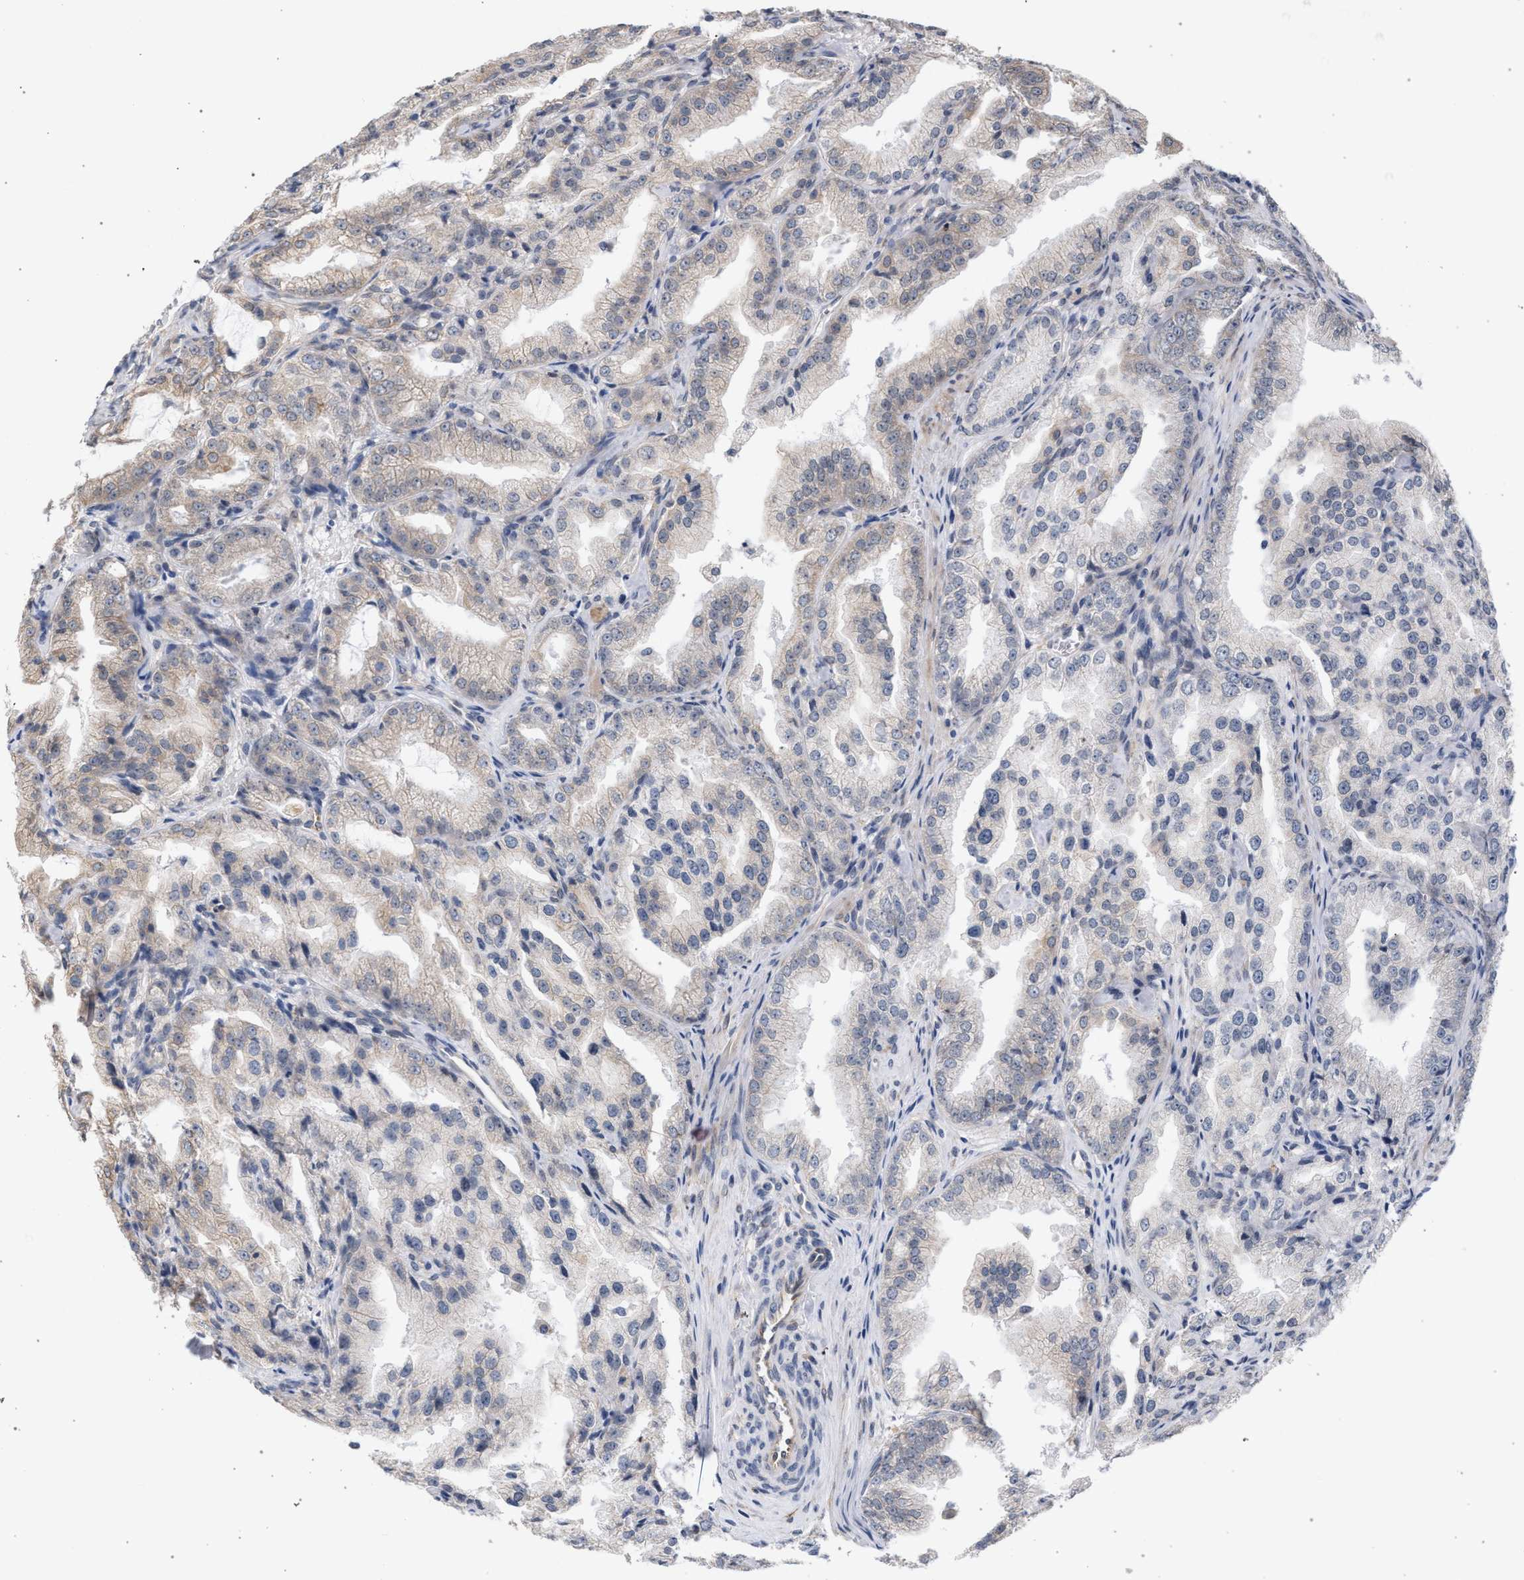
{"staining": {"intensity": "weak", "quantity": ">75%", "location": "cytoplasmic/membranous"}, "tissue": "prostate cancer", "cell_type": "Tumor cells", "image_type": "cancer", "snomed": [{"axis": "morphology", "description": "Adenocarcinoma, High grade"}, {"axis": "topography", "description": "Prostate"}], "caption": "Prostate high-grade adenocarcinoma was stained to show a protein in brown. There is low levels of weak cytoplasmic/membranous expression in approximately >75% of tumor cells.", "gene": "ARPC5L", "patient": {"sex": "male", "age": 61}}